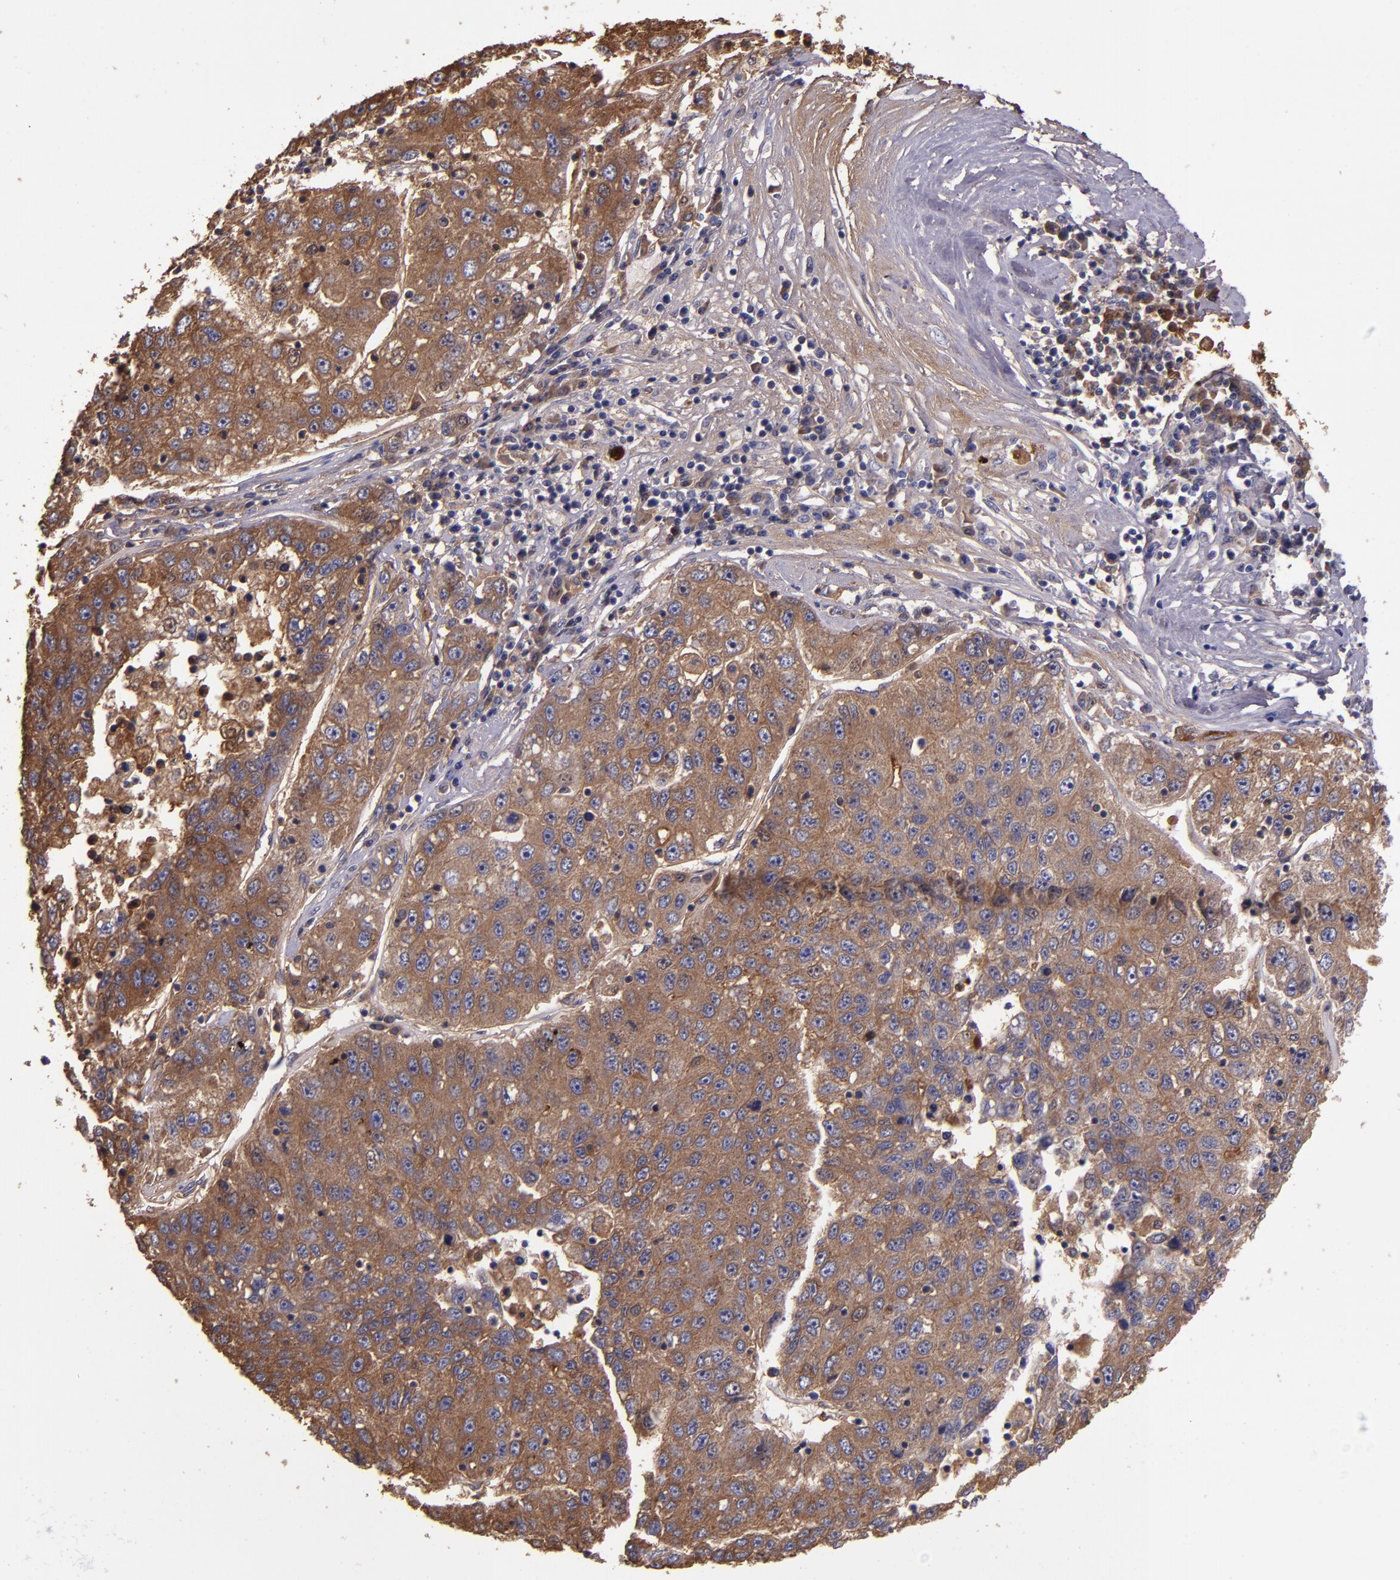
{"staining": {"intensity": "moderate", "quantity": ">75%", "location": "cytoplasmic/membranous"}, "tissue": "liver cancer", "cell_type": "Tumor cells", "image_type": "cancer", "snomed": [{"axis": "morphology", "description": "Carcinoma, Hepatocellular, NOS"}, {"axis": "topography", "description": "Liver"}], "caption": "IHC photomicrograph of neoplastic tissue: liver cancer stained using immunohistochemistry (IHC) reveals medium levels of moderate protein expression localized specifically in the cytoplasmic/membranous of tumor cells, appearing as a cytoplasmic/membranous brown color.", "gene": "A2M", "patient": {"sex": "male", "age": 49}}